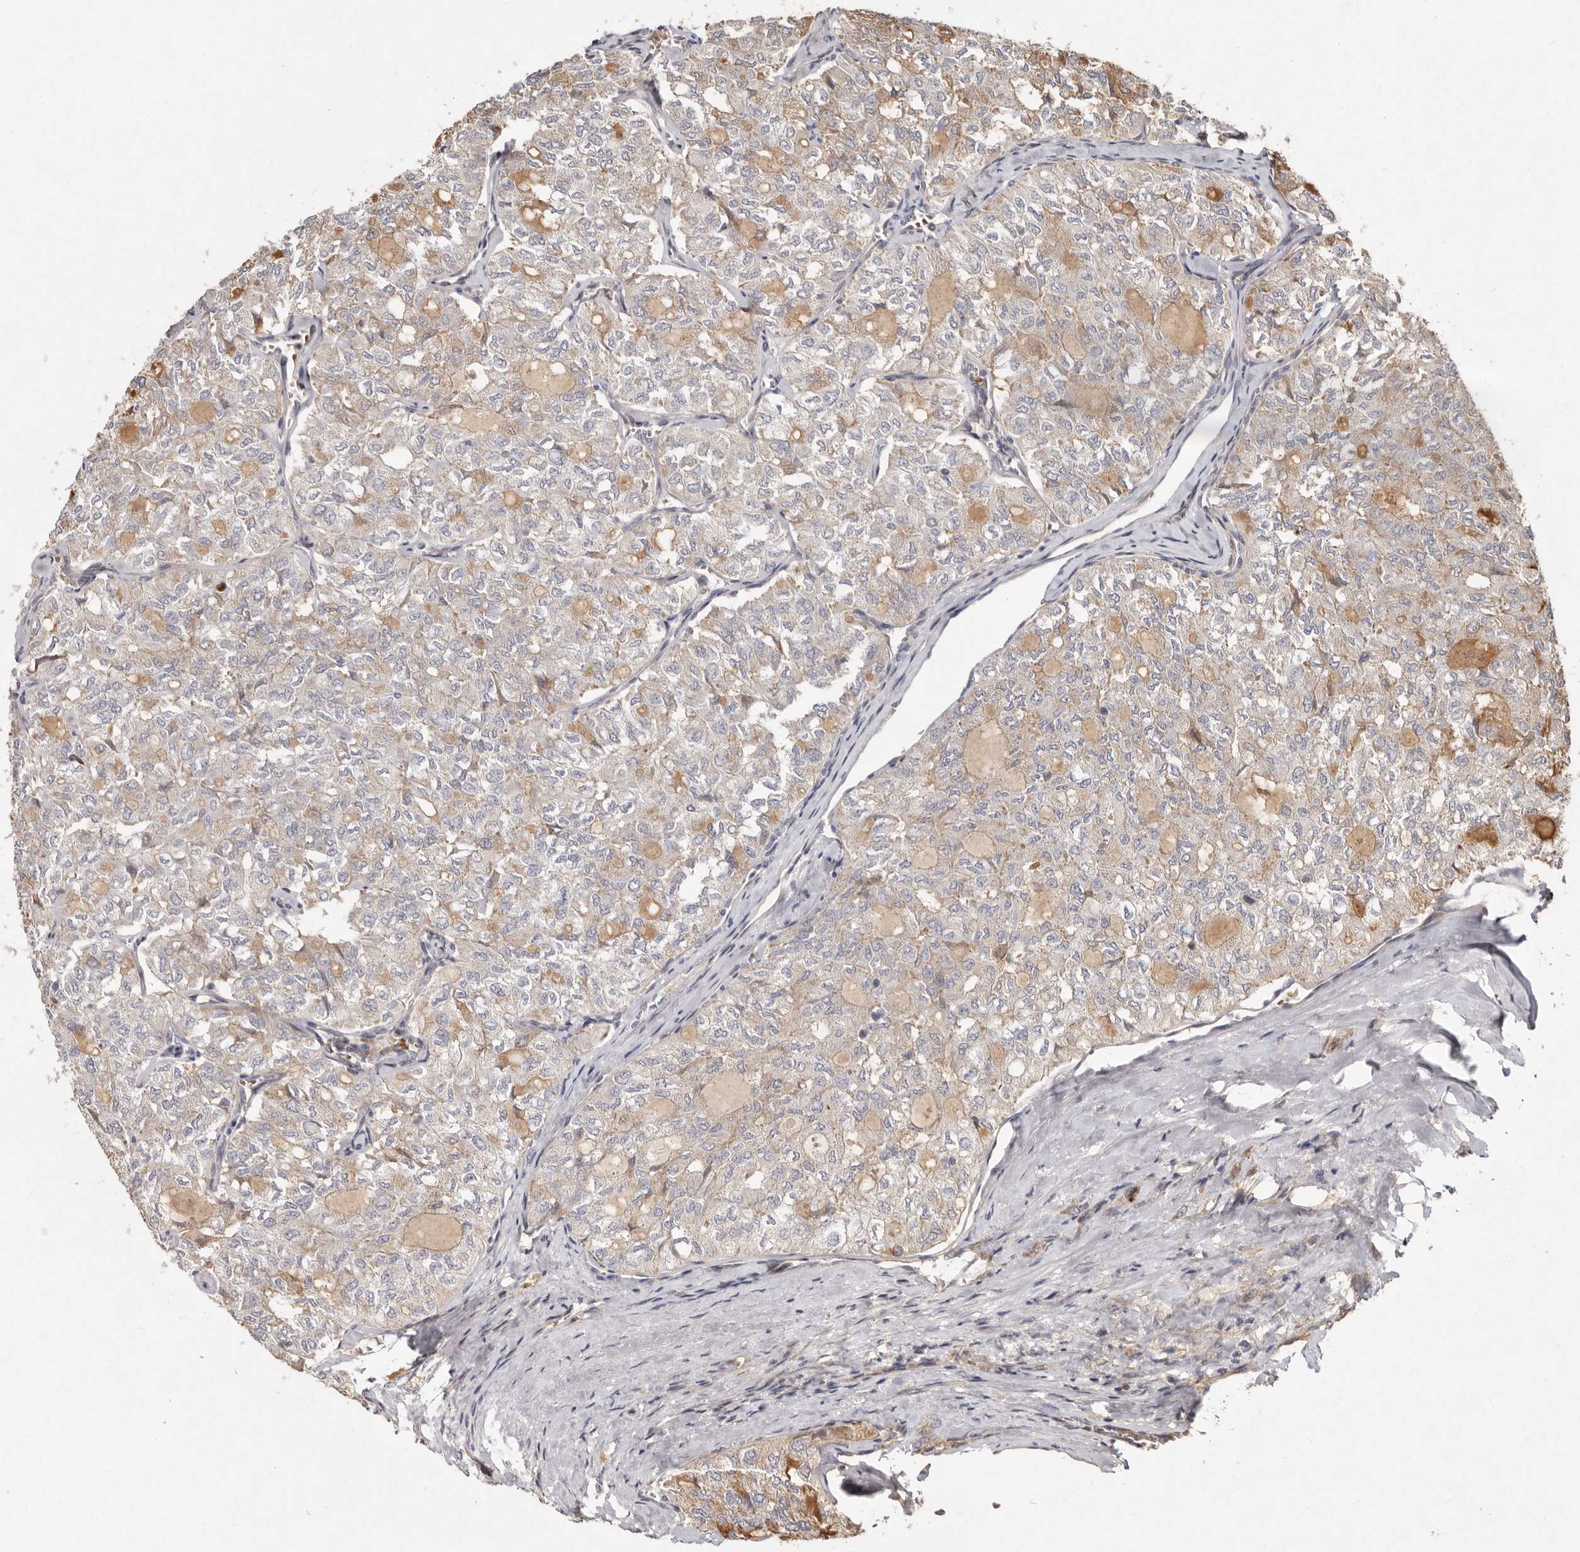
{"staining": {"intensity": "negative", "quantity": "none", "location": "none"}, "tissue": "thyroid cancer", "cell_type": "Tumor cells", "image_type": "cancer", "snomed": [{"axis": "morphology", "description": "Follicular adenoma carcinoma, NOS"}, {"axis": "topography", "description": "Thyroid gland"}], "caption": "The image displays no staining of tumor cells in thyroid cancer (follicular adenoma carcinoma).", "gene": "SEMA3A", "patient": {"sex": "male", "age": 75}}